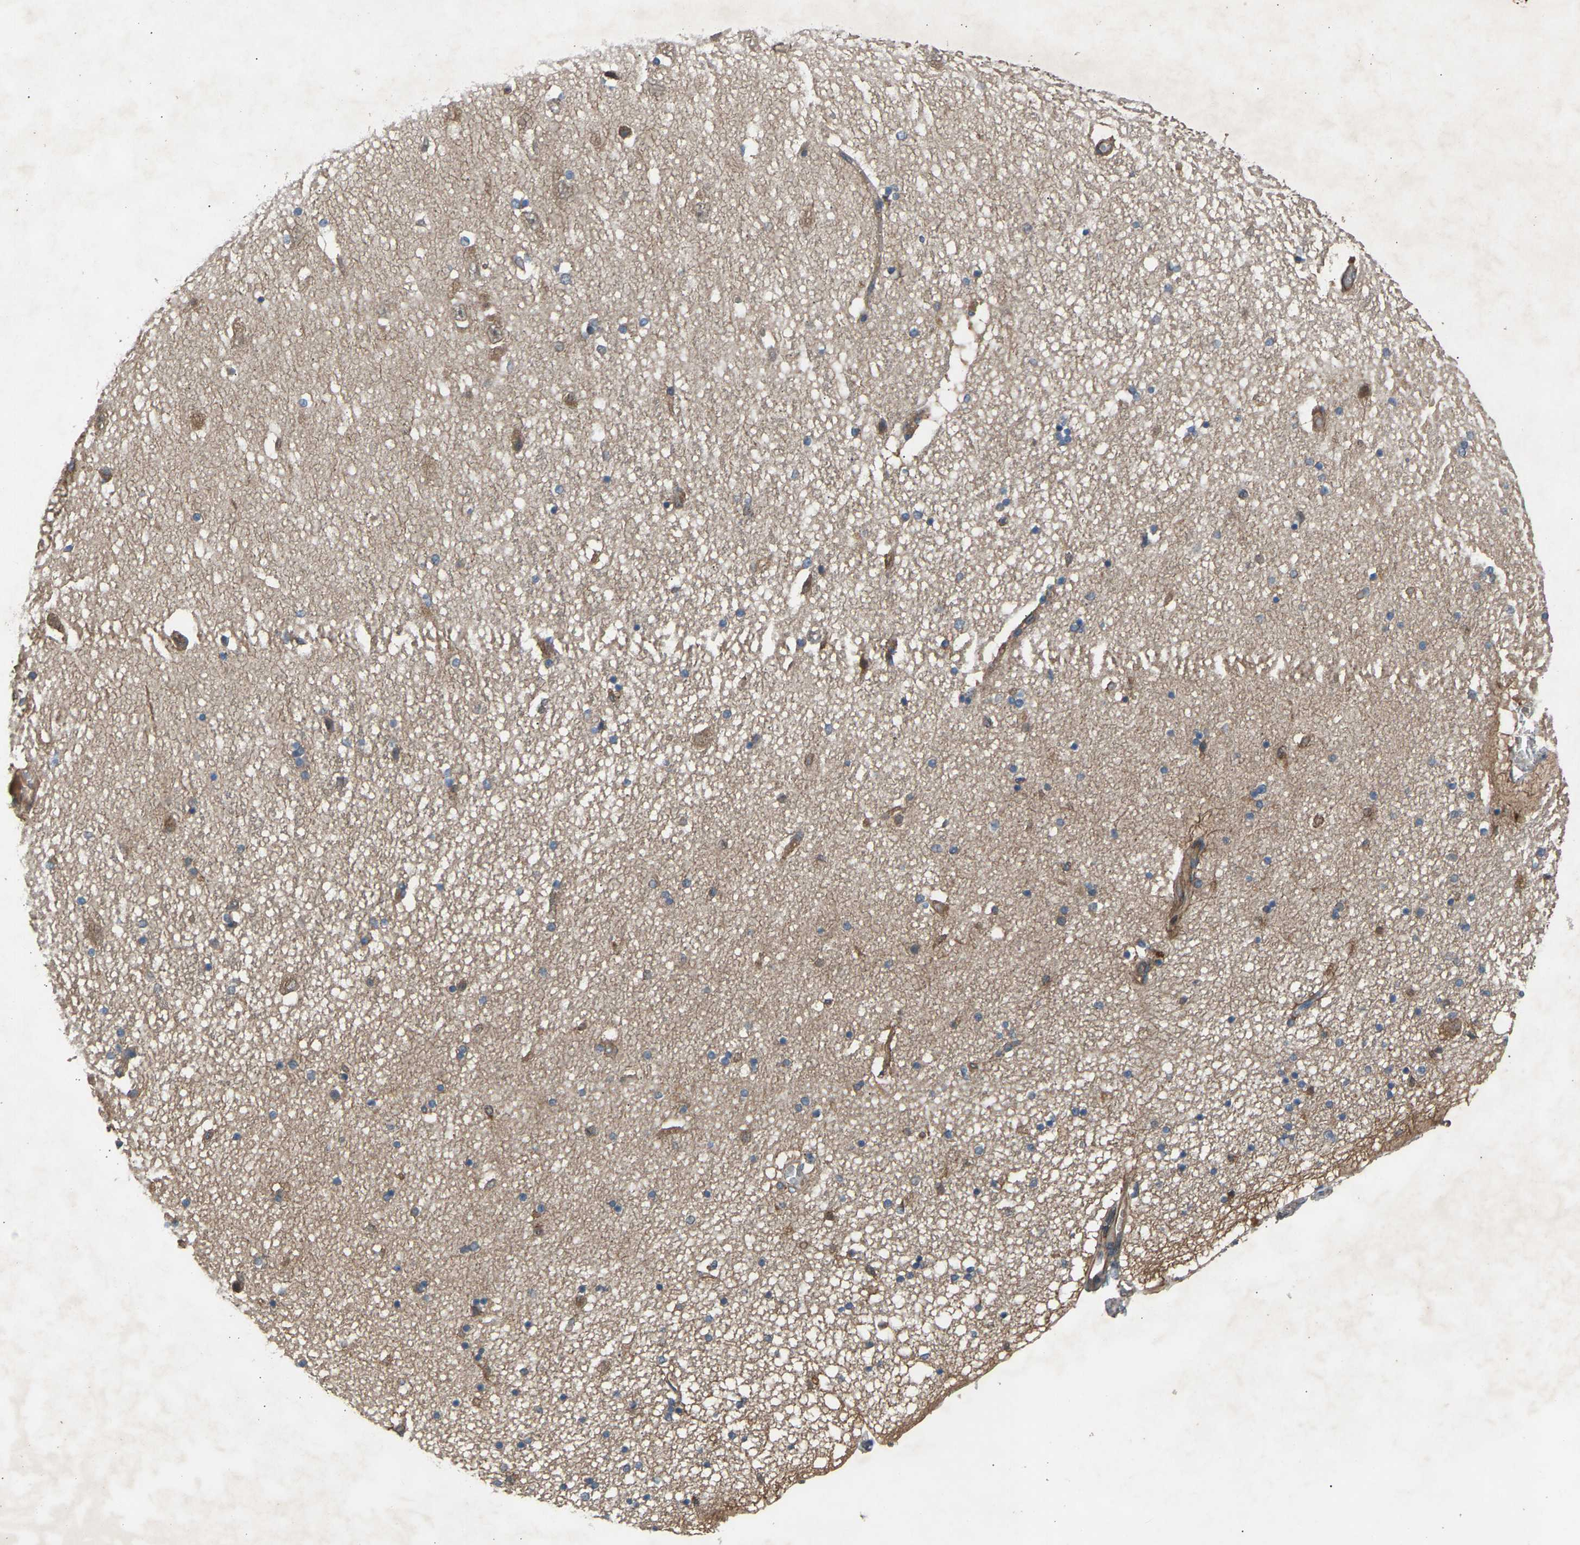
{"staining": {"intensity": "negative", "quantity": "none", "location": "none"}, "tissue": "hippocampus", "cell_type": "Glial cells", "image_type": "normal", "snomed": [{"axis": "morphology", "description": "Normal tissue, NOS"}, {"axis": "topography", "description": "Hippocampus"}], "caption": "A photomicrograph of human hippocampus is negative for staining in glial cells. (DAB IHC visualized using brightfield microscopy, high magnification).", "gene": "GAS2L1", "patient": {"sex": "female", "age": 54}}